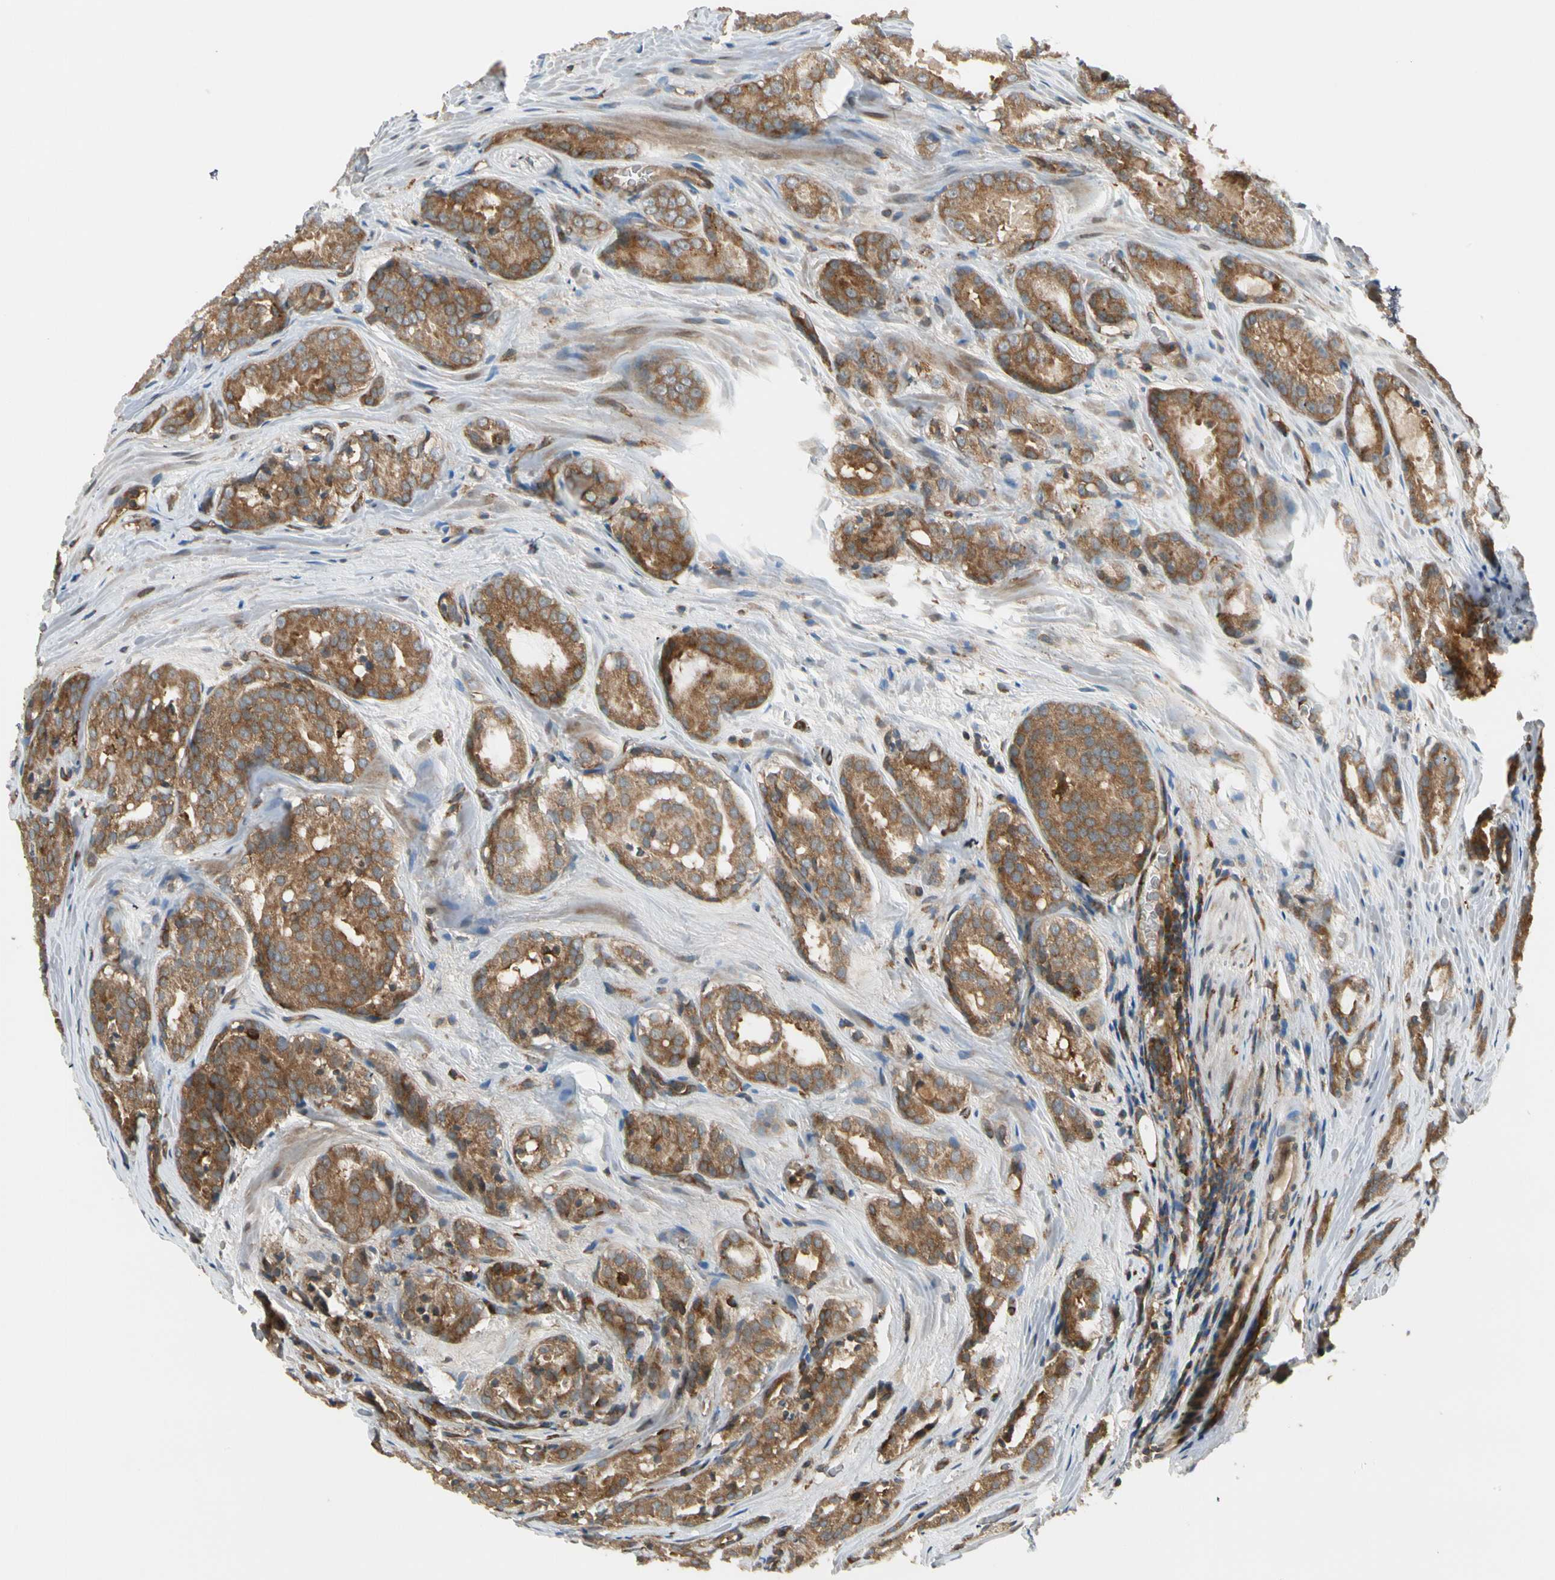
{"staining": {"intensity": "moderate", "quantity": ">75%", "location": "cytoplasmic/membranous"}, "tissue": "prostate cancer", "cell_type": "Tumor cells", "image_type": "cancer", "snomed": [{"axis": "morphology", "description": "Adenocarcinoma, High grade"}, {"axis": "topography", "description": "Prostate"}], "caption": "IHC of prostate cancer shows medium levels of moderate cytoplasmic/membranous expression in approximately >75% of tumor cells.", "gene": "TRIO", "patient": {"sex": "male", "age": 64}}